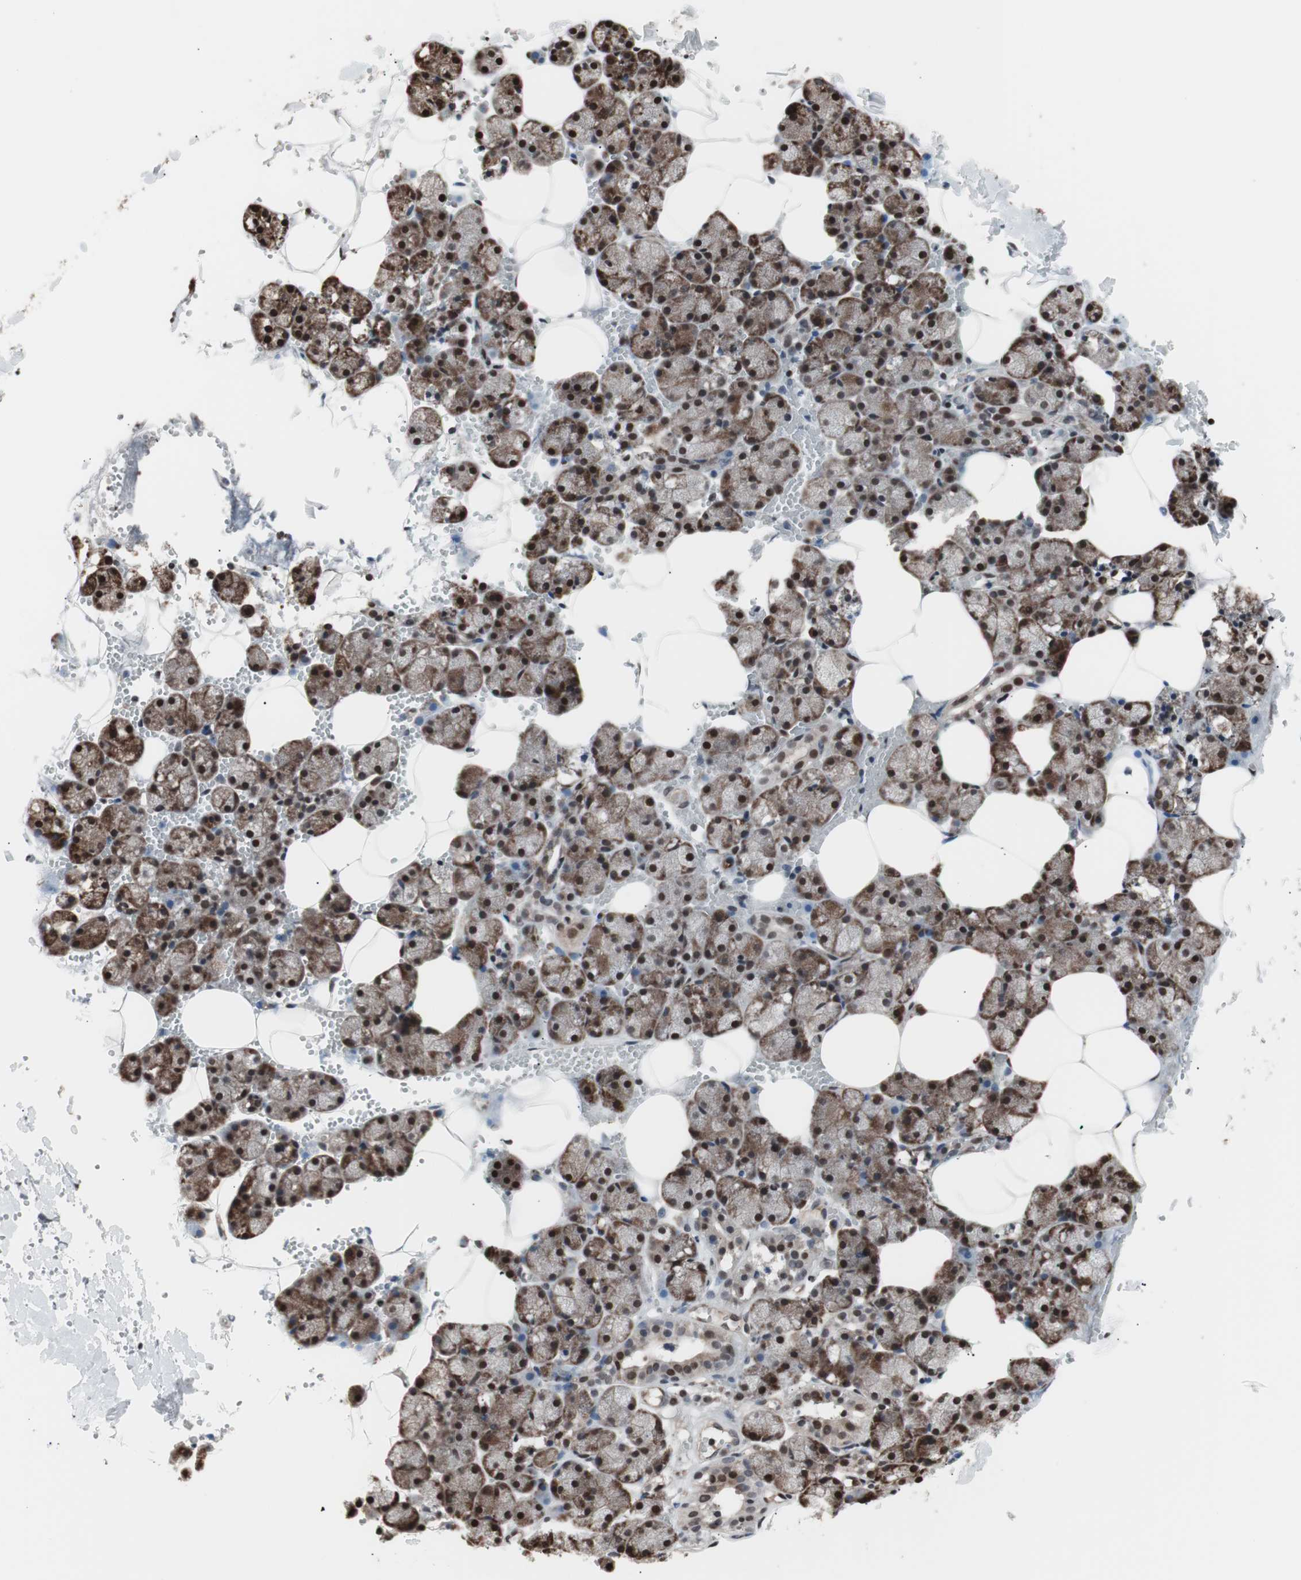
{"staining": {"intensity": "strong", "quantity": ">75%", "location": "cytoplasmic/membranous,nuclear"}, "tissue": "salivary gland", "cell_type": "Glandular cells", "image_type": "normal", "snomed": [{"axis": "morphology", "description": "Normal tissue, NOS"}, {"axis": "topography", "description": "Salivary gland"}], "caption": "The immunohistochemical stain highlights strong cytoplasmic/membranous,nuclear staining in glandular cells of benign salivary gland. (DAB = brown stain, brightfield microscopy at high magnification).", "gene": "POGZ", "patient": {"sex": "male", "age": 62}}